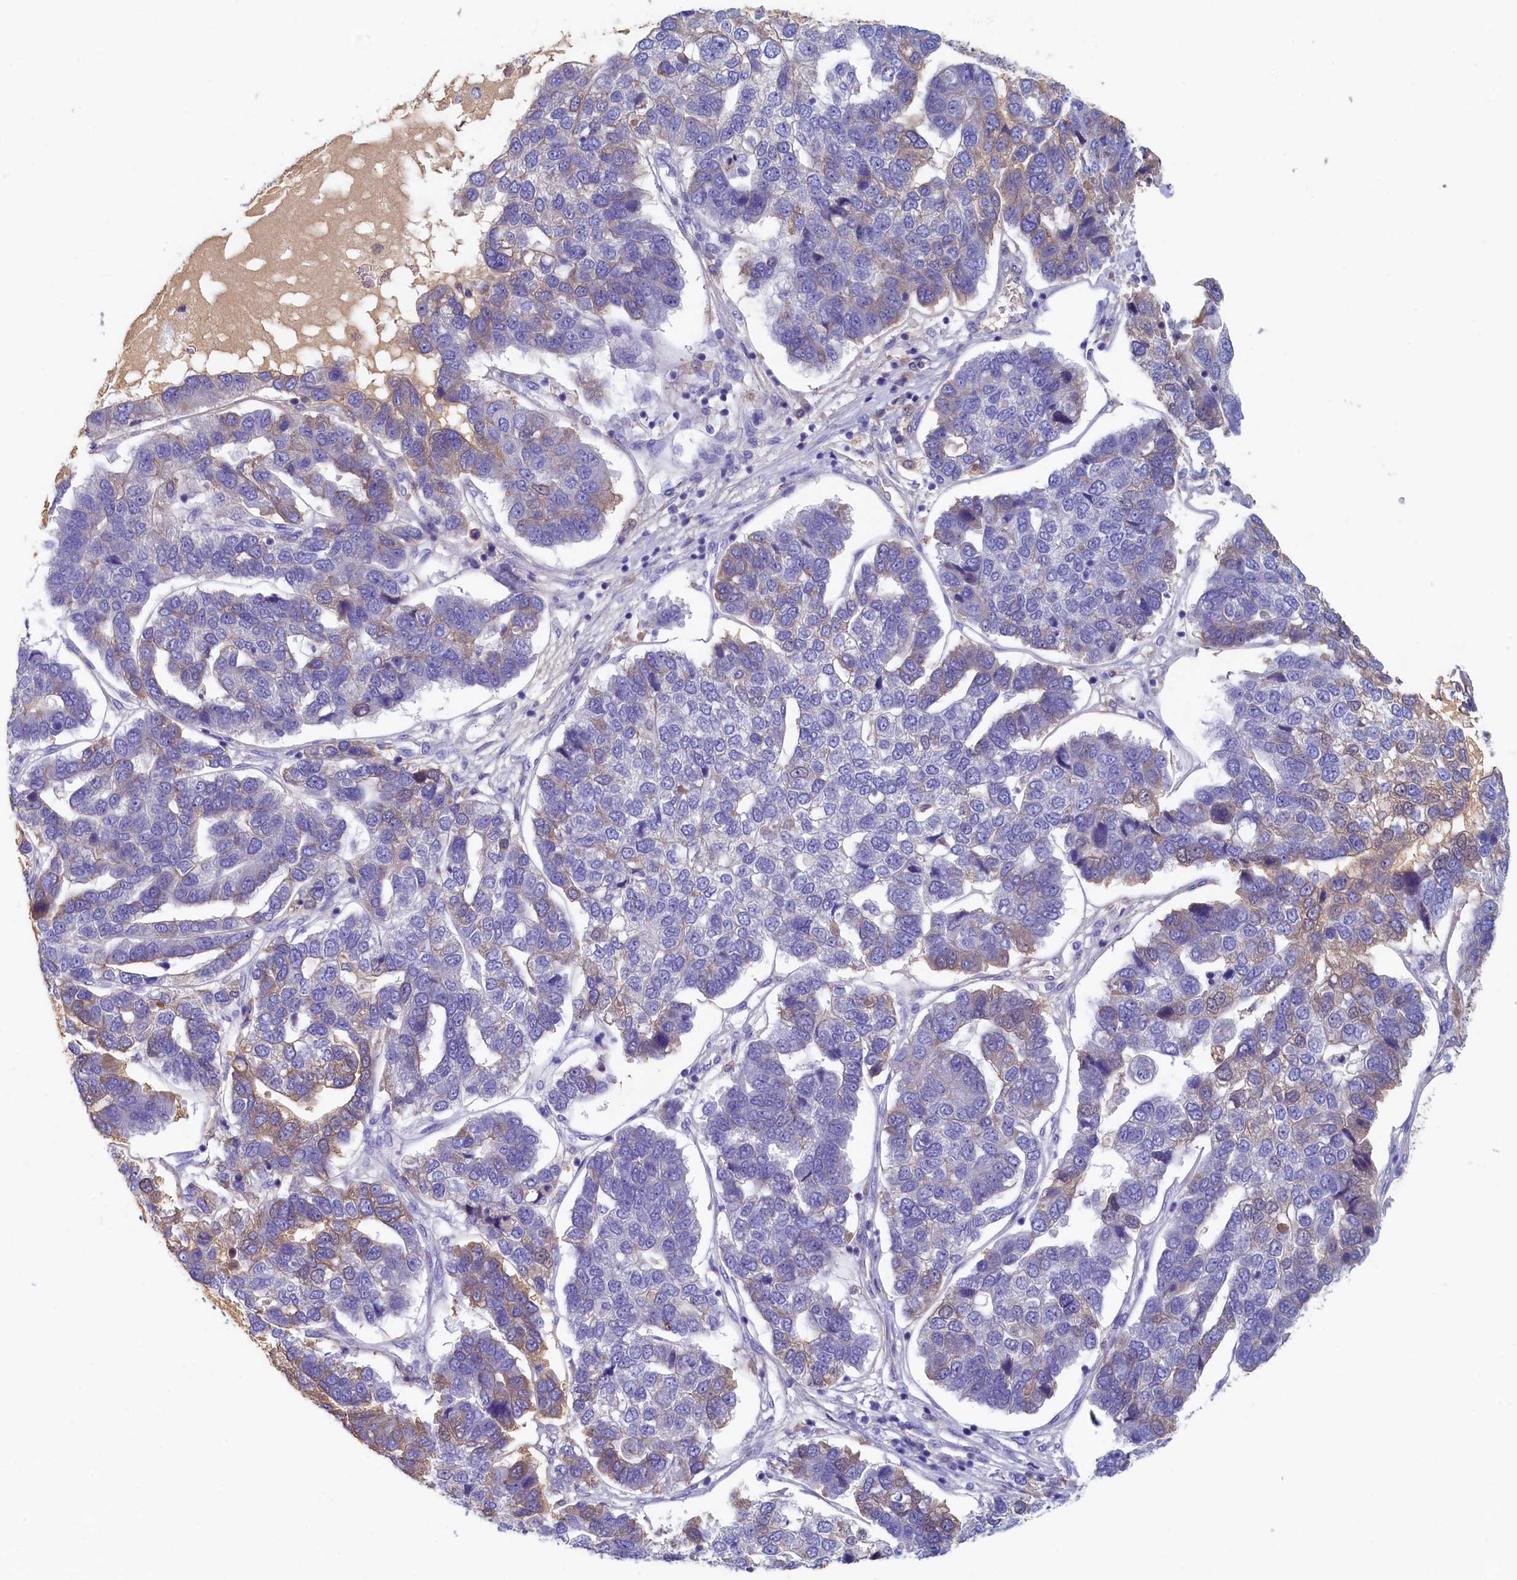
{"staining": {"intensity": "weak", "quantity": "<25%", "location": "cytoplasmic/membranous"}, "tissue": "pancreatic cancer", "cell_type": "Tumor cells", "image_type": "cancer", "snomed": [{"axis": "morphology", "description": "Adenocarcinoma, NOS"}, {"axis": "topography", "description": "Pancreas"}], "caption": "Immunohistochemistry image of neoplastic tissue: human pancreatic cancer stained with DAB exhibits no significant protein staining in tumor cells.", "gene": "GUCA1C", "patient": {"sex": "female", "age": 61}}